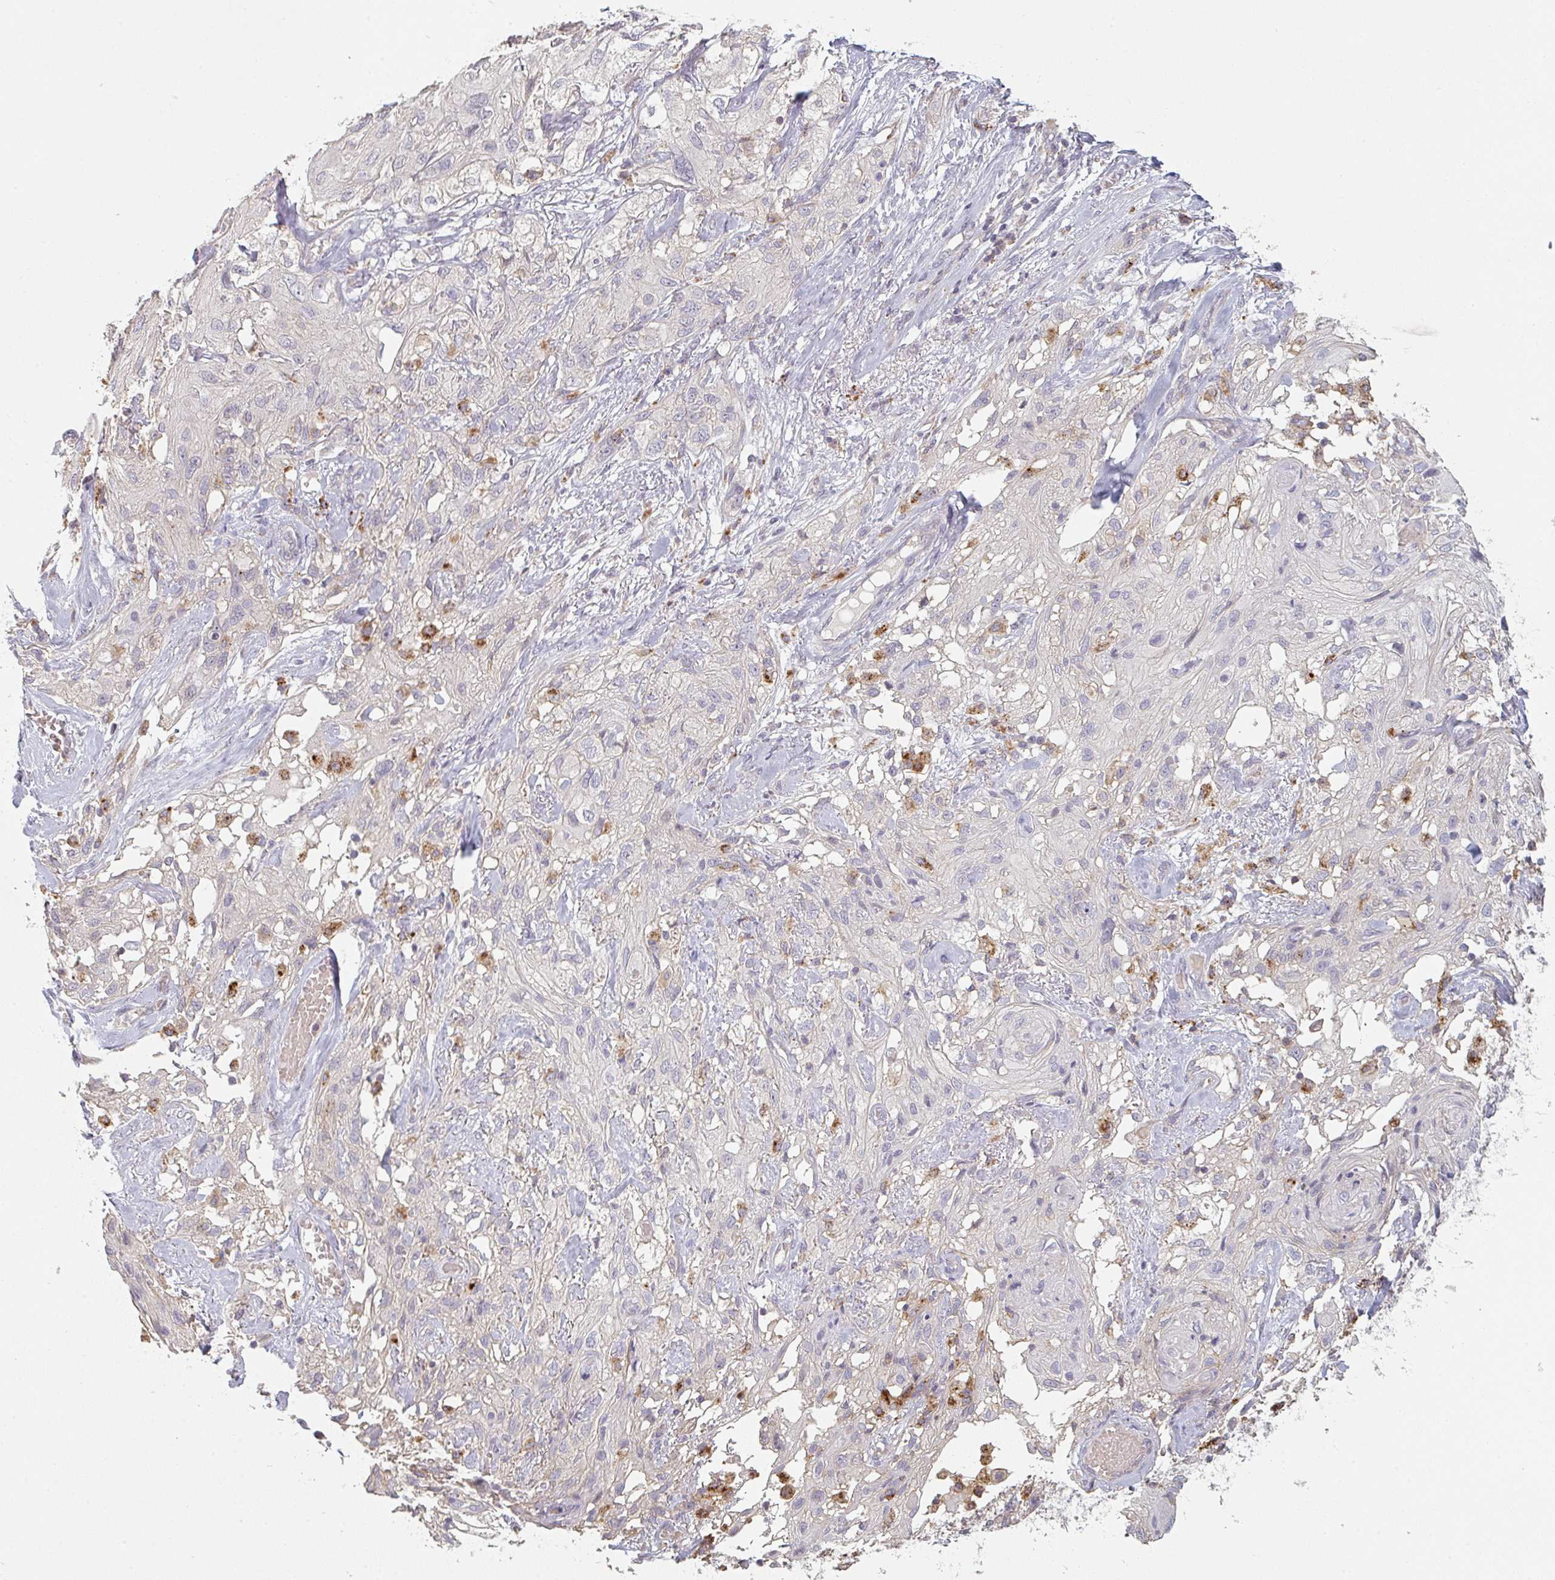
{"staining": {"intensity": "negative", "quantity": "none", "location": "none"}, "tissue": "skin cancer", "cell_type": "Tumor cells", "image_type": "cancer", "snomed": [{"axis": "morphology", "description": "Squamous cell carcinoma, NOS"}, {"axis": "topography", "description": "Skin"}, {"axis": "topography", "description": "Vulva"}], "caption": "Skin squamous cell carcinoma stained for a protein using immunohistochemistry reveals no staining tumor cells.", "gene": "TMEM237", "patient": {"sex": "female", "age": 86}}